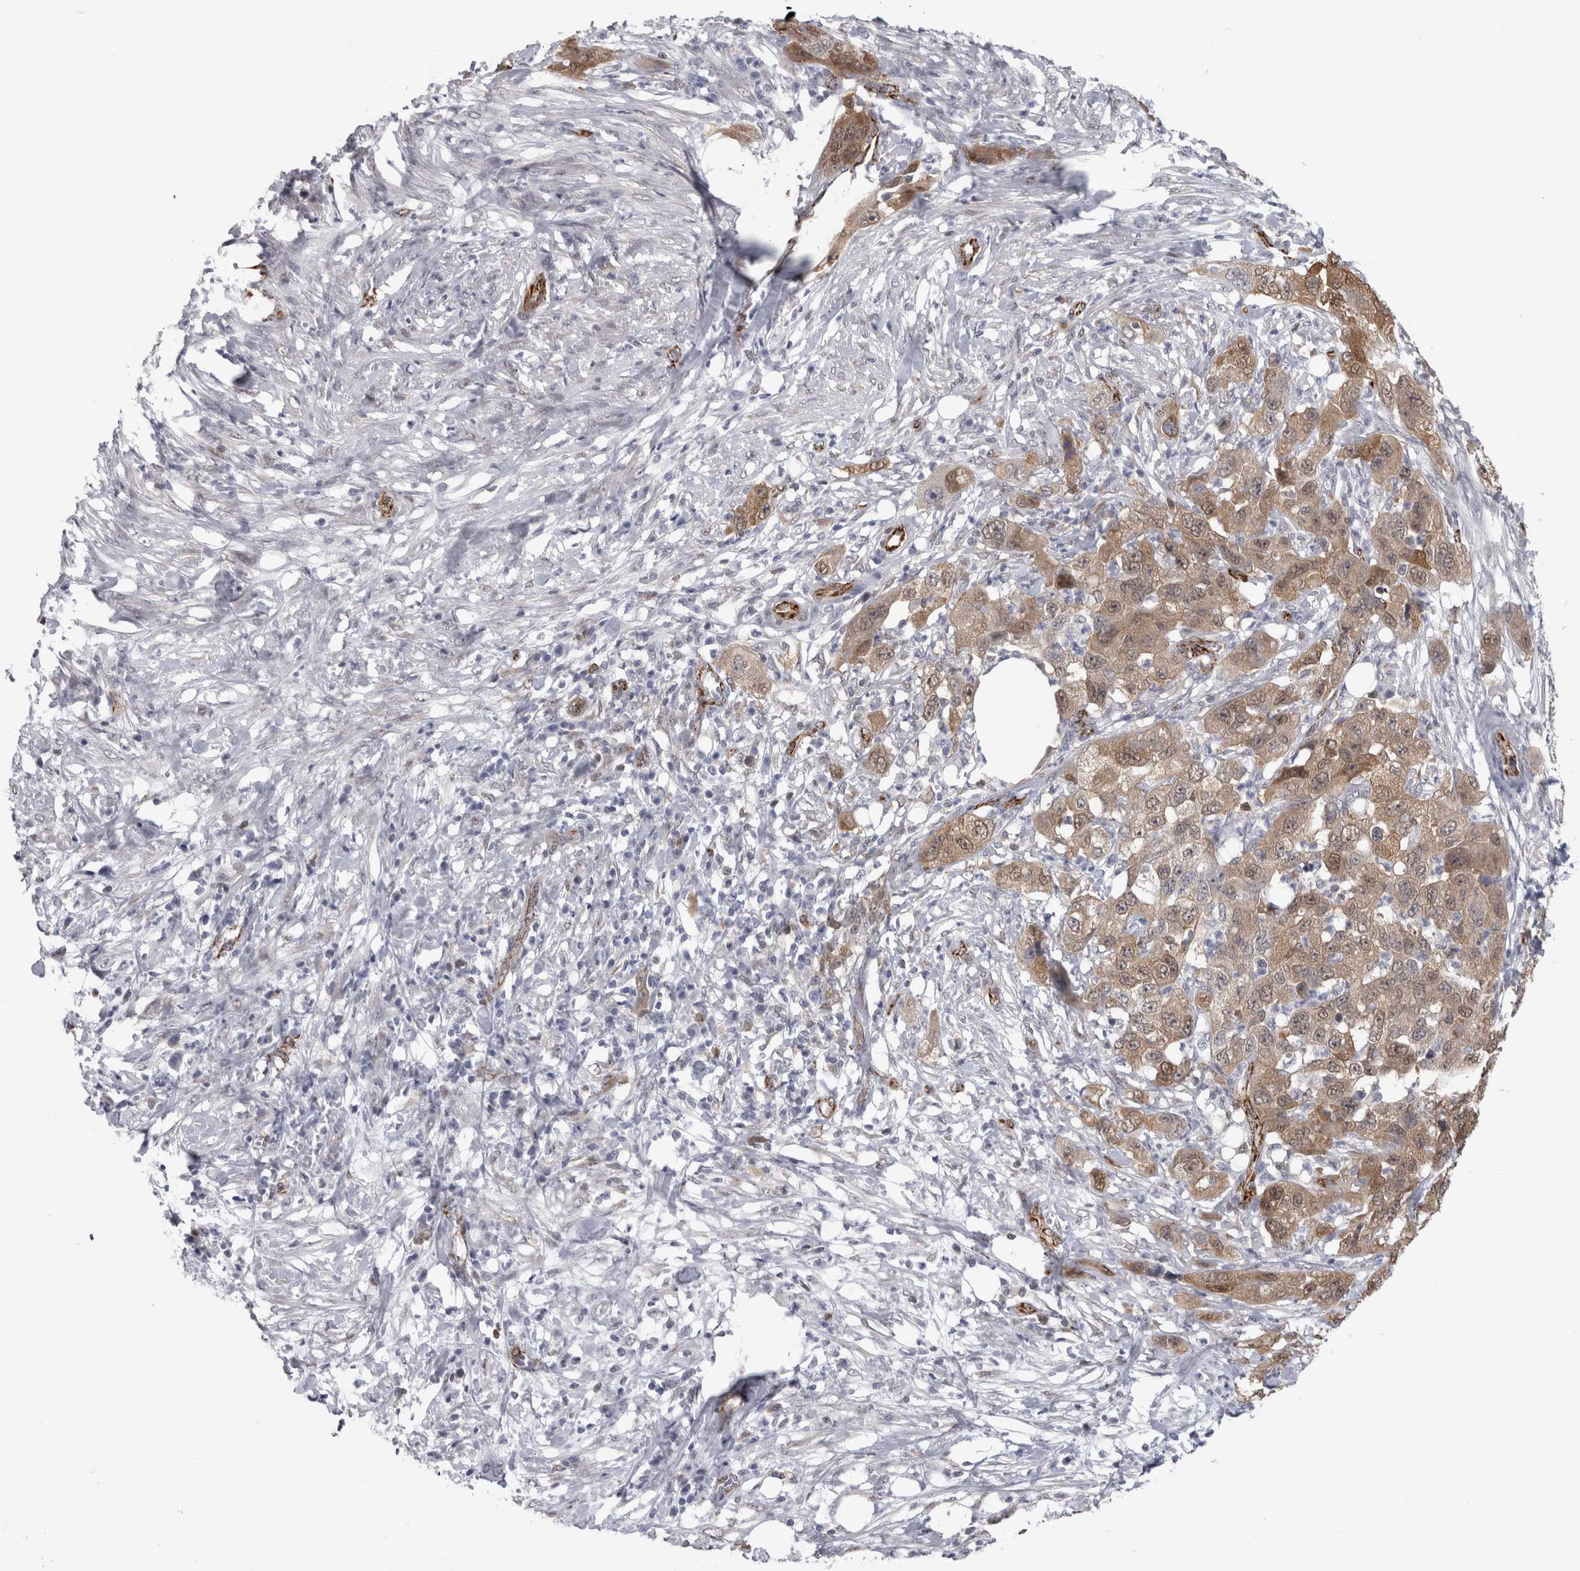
{"staining": {"intensity": "weak", "quantity": ">75%", "location": "cytoplasmic/membranous"}, "tissue": "pancreatic cancer", "cell_type": "Tumor cells", "image_type": "cancer", "snomed": [{"axis": "morphology", "description": "Adenocarcinoma, NOS"}, {"axis": "topography", "description": "Pancreas"}], "caption": "The histopathology image demonstrates staining of adenocarcinoma (pancreatic), revealing weak cytoplasmic/membranous protein positivity (brown color) within tumor cells.", "gene": "ACOT7", "patient": {"sex": "female", "age": 78}}